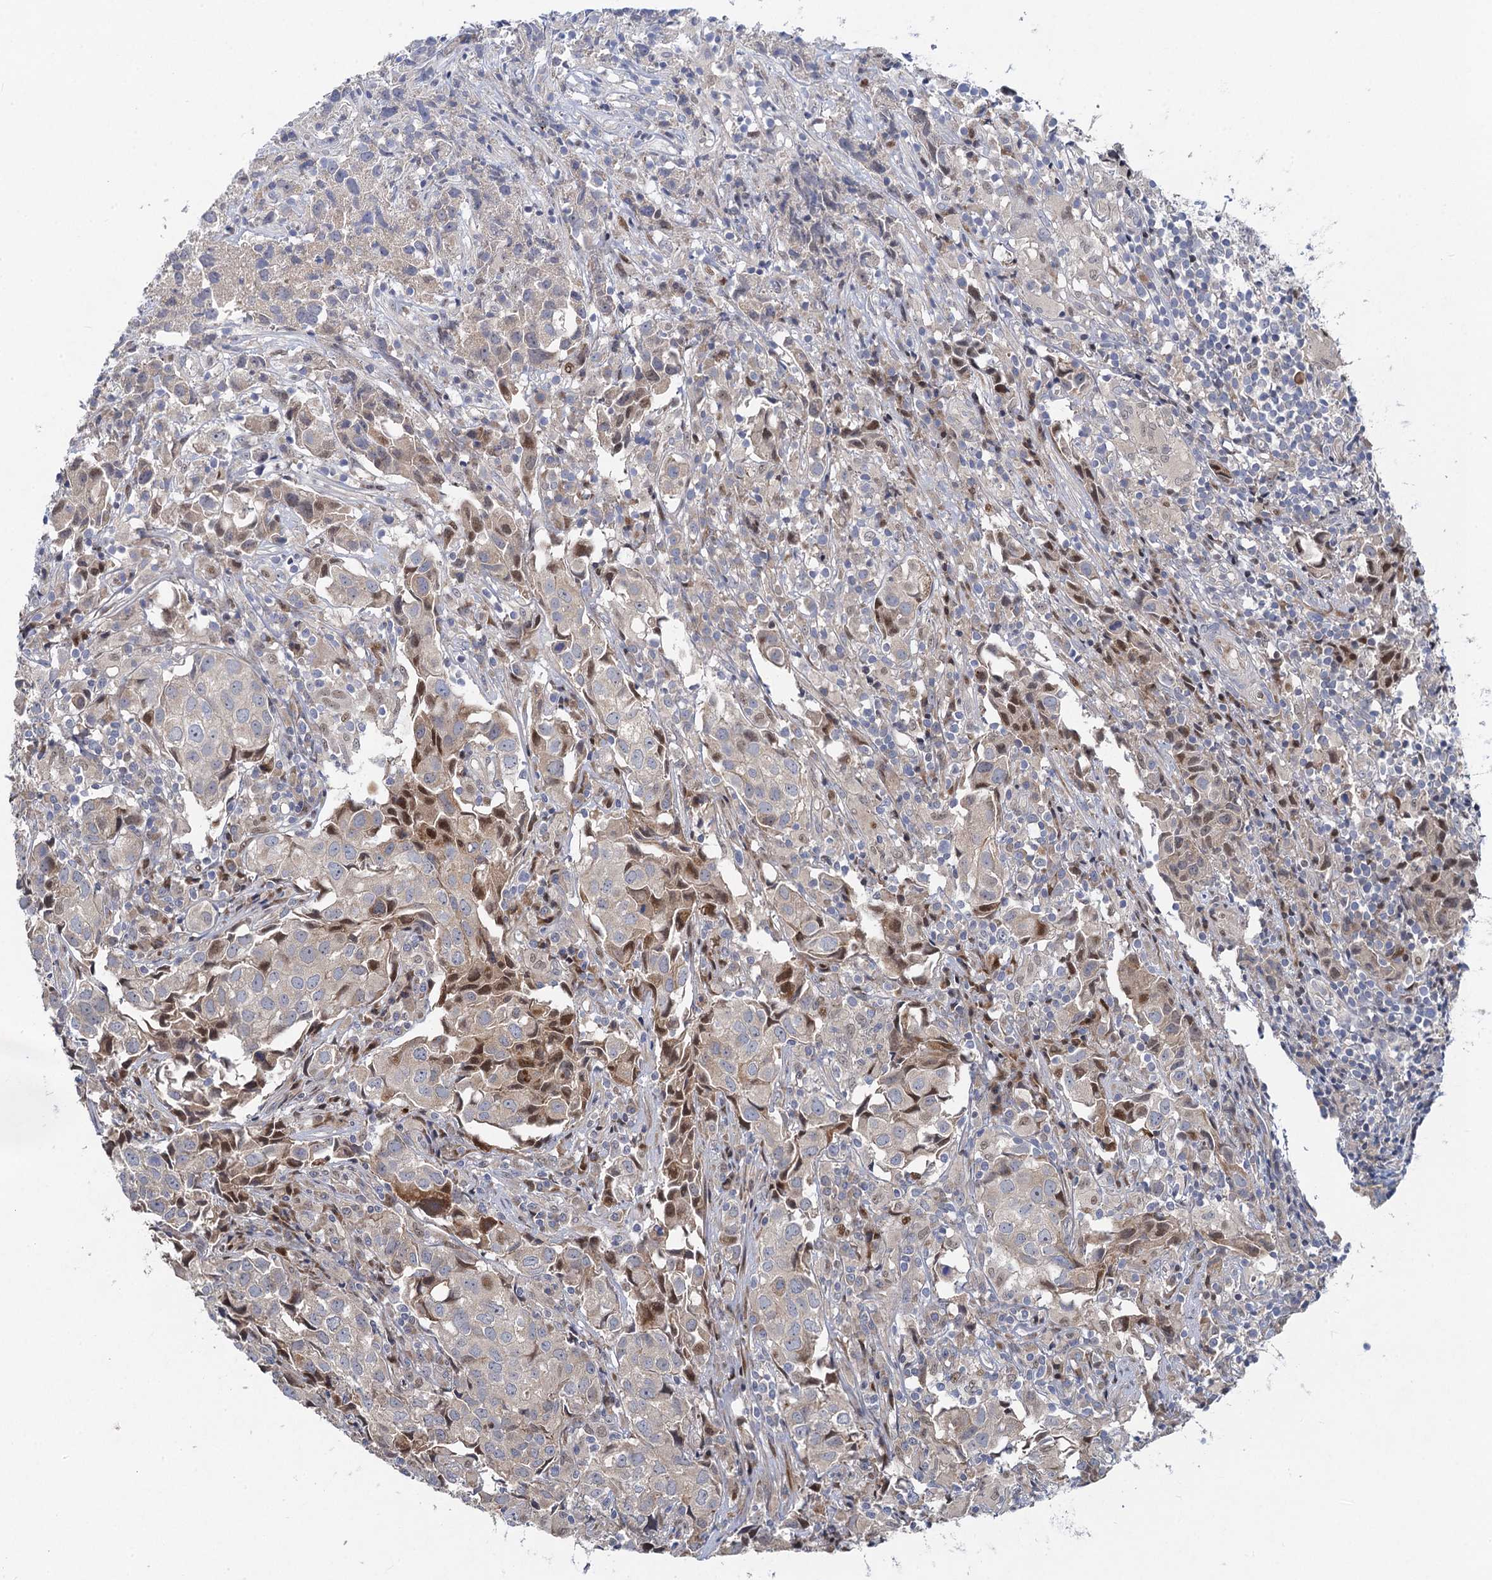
{"staining": {"intensity": "moderate", "quantity": "<25%", "location": "cytoplasmic/membranous,nuclear"}, "tissue": "urothelial cancer", "cell_type": "Tumor cells", "image_type": "cancer", "snomed": [{"axis": "morphology", "description": "Urothelial carcinoma, High grade"}, {"axis": "topography", "description": "Urinary bladder"}], "caption": "A brown stain labels moderate cytoplasmic/membranous and nuclear staining of a protein in urothelial cancer tumor cells.", "gene": "QPCTL", "patient": {"sex": "female", "age": 75}}